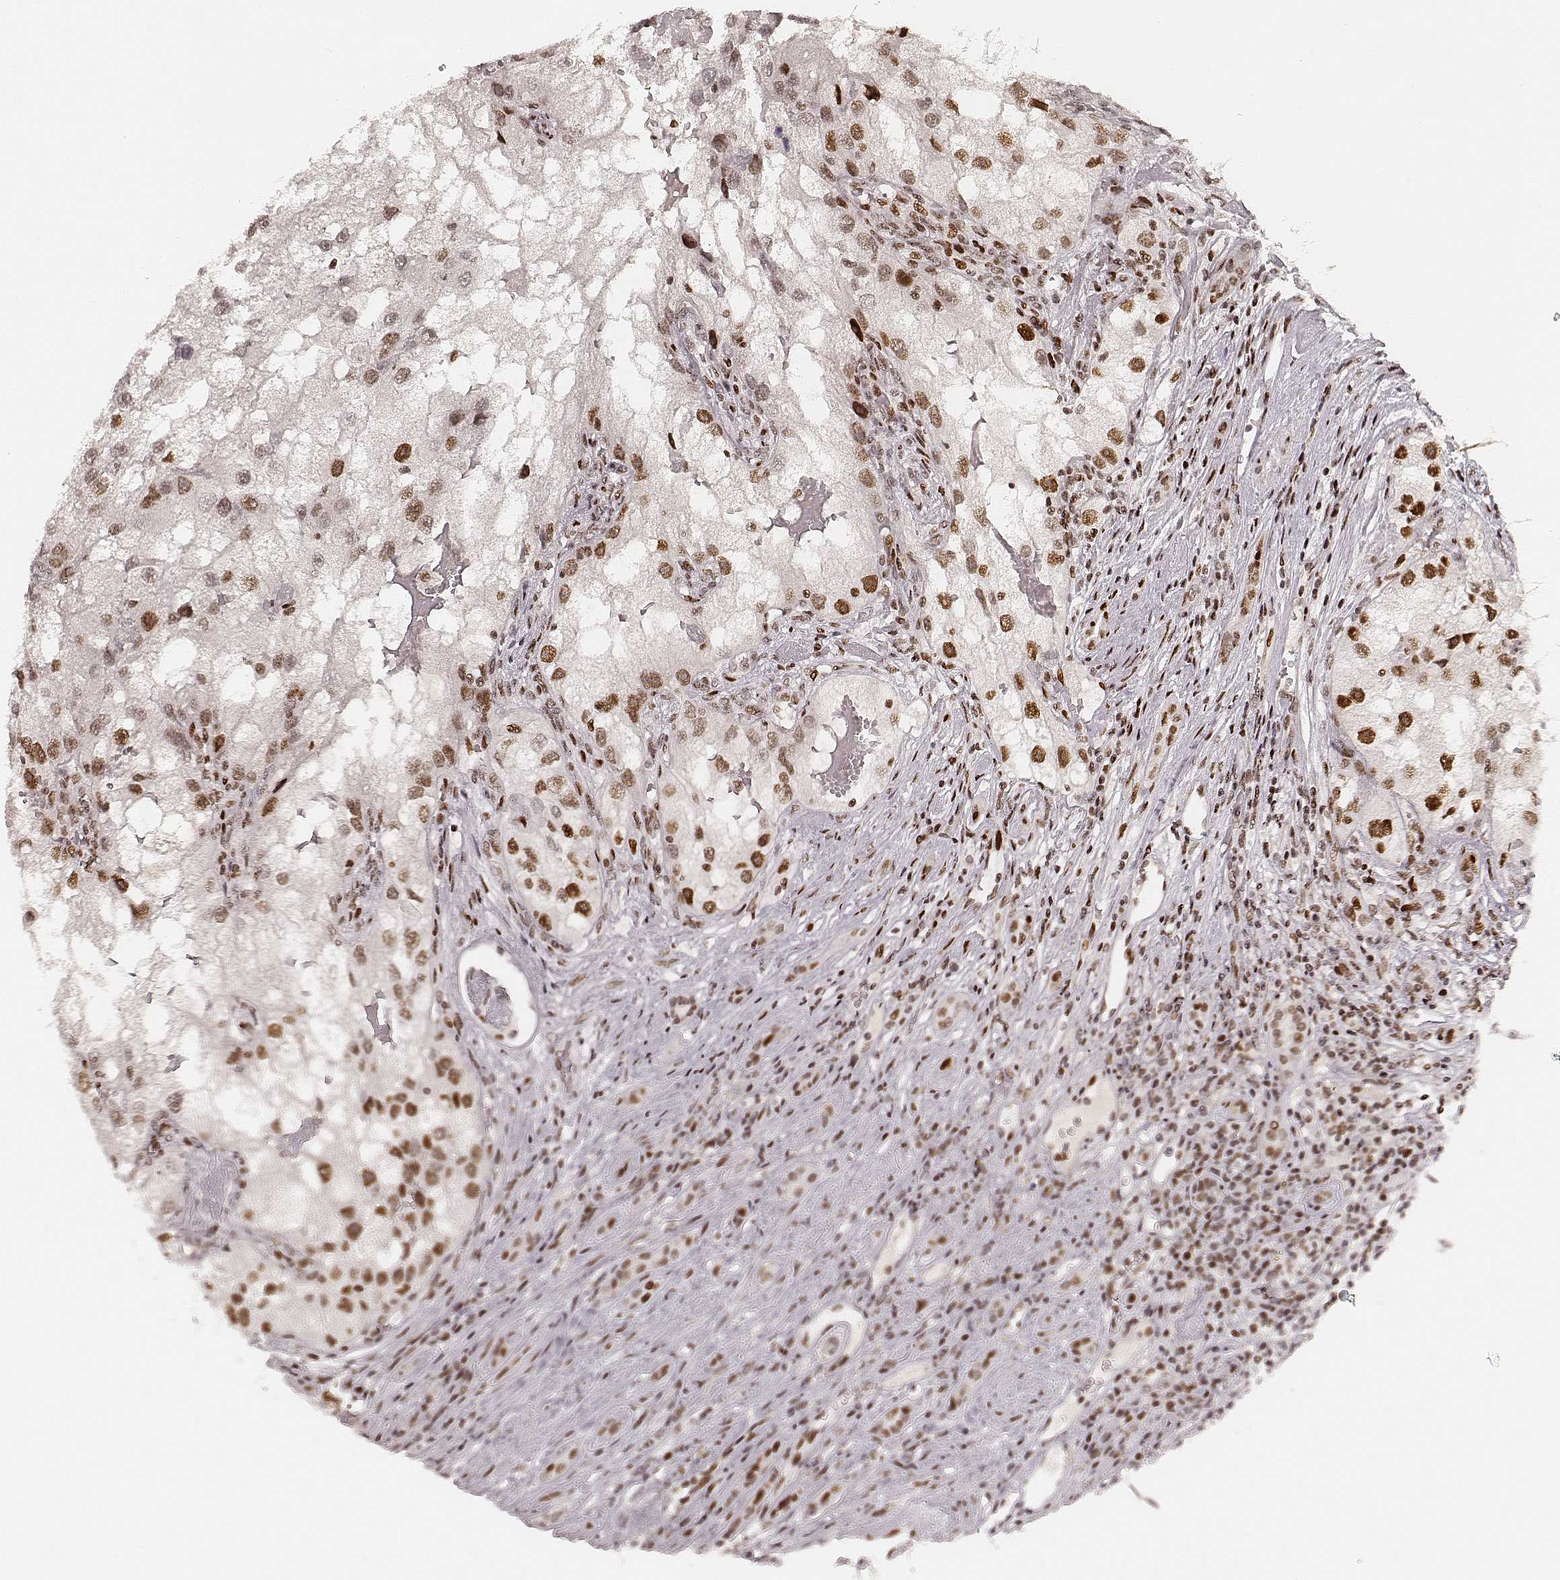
{"staining": {"intensity": "moderate", "quantity": ">75%", "location": "nuclear"}, "tissue": "renal cancer", "cell_type": "Tumor cells", "image_type": "cancer", "snomed": [{"axis": "morphology", "description": "Adenocarcinoma, NOS"}, {"axis": "topography", "description": "Kidney"}], "caption": "An immunohistochemistry micrograph of tumor tissue is shown. Protein staining in brown shows moderate nuclear positivity in renal cancer within tumor cells.", "gene": "HNRNPC", "patient": {"sex": "male", "age": 63}}